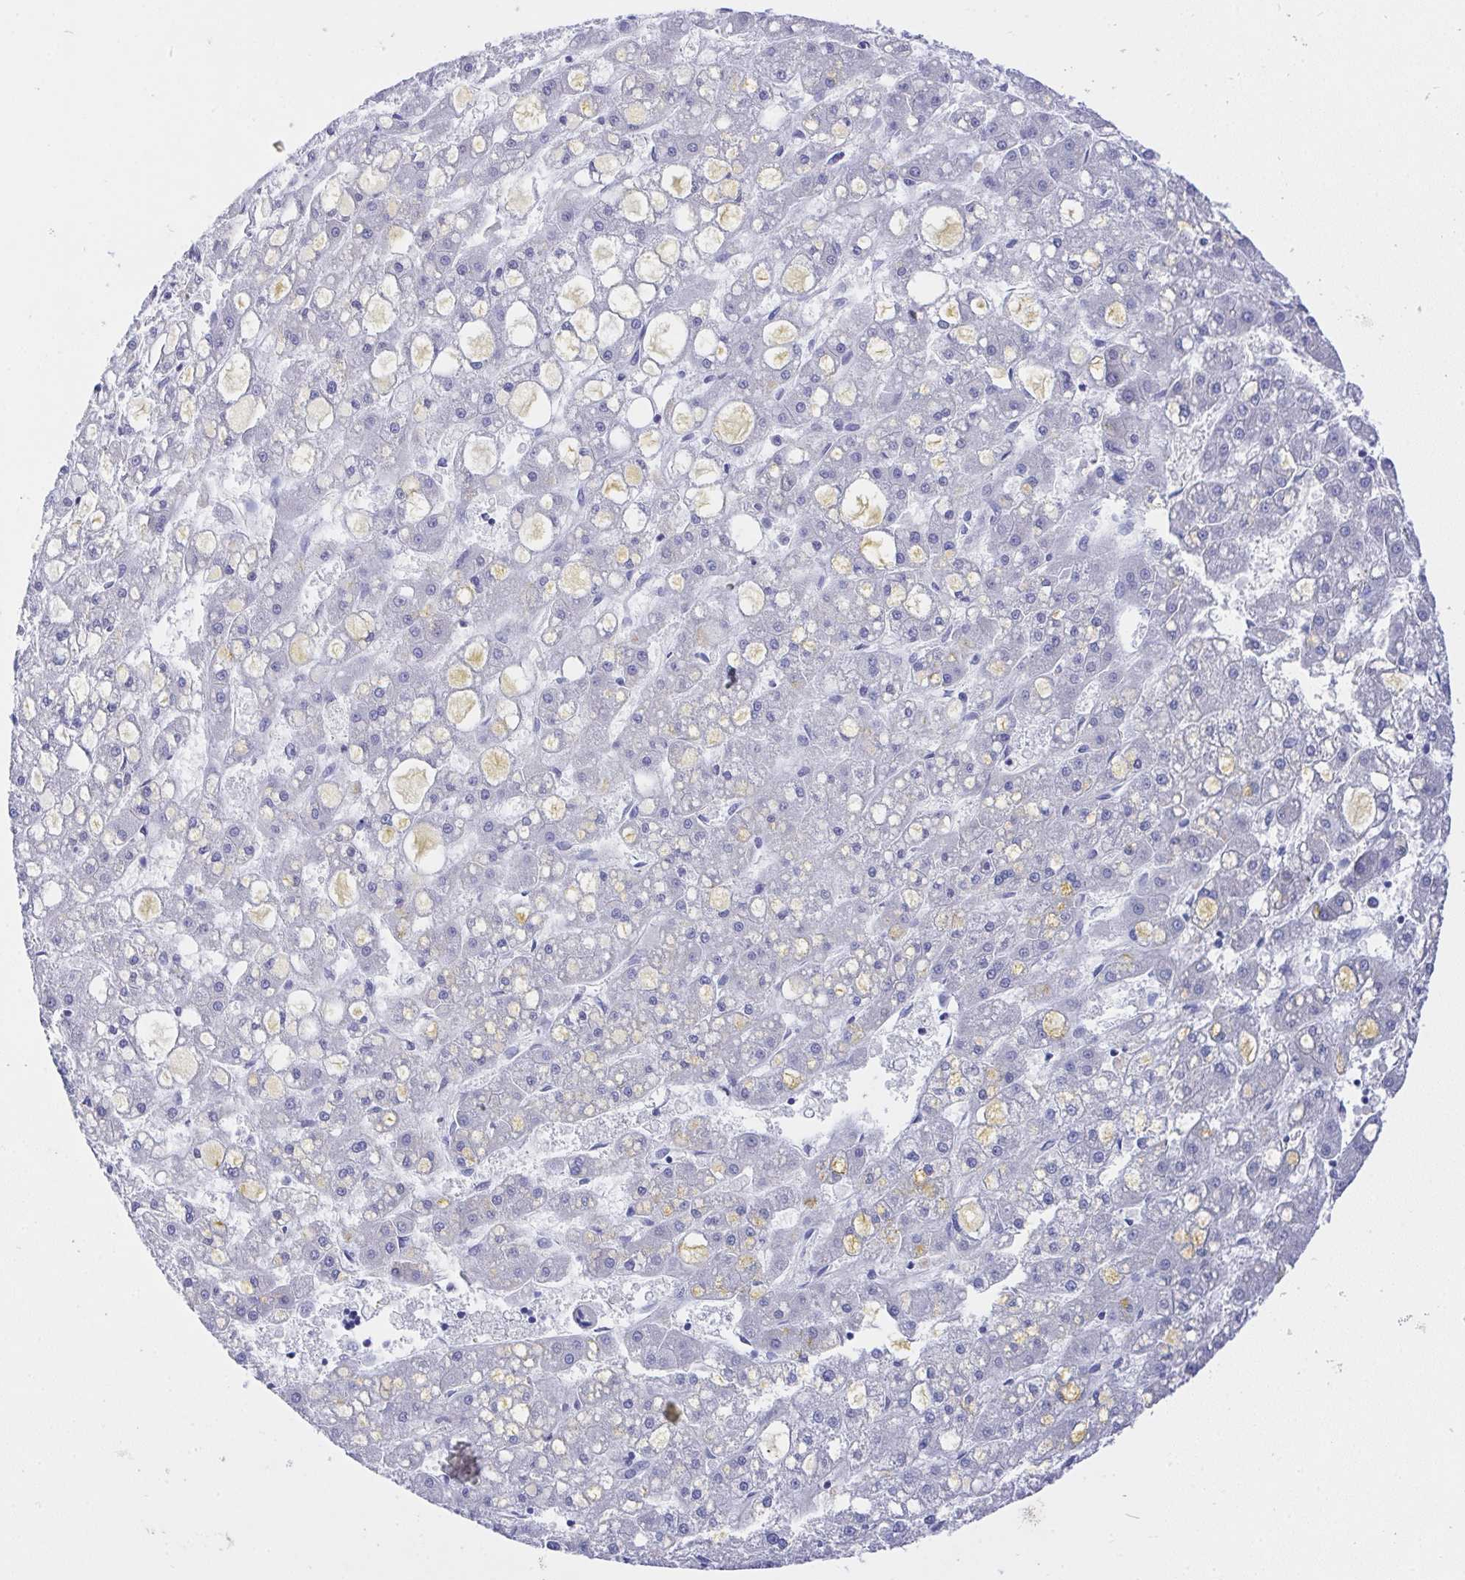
{"staining": {"intensity": "negative", "quantity": "none", "location": "none"}, "tissue": "liver cancer", "cell_type": "Tumor cells", "image_type": "cancer", "snomed": [{"axis": "morphology", "description": "Carcinoma, Hepatocellular, NOS"}, {"axis": "topography", "description": "Liver"}], "caption": "High power microscopy micrograph of an immunohistochemistry (IHC) image of liver hepatocellular carcinoma, revealing no significant staining in tumor cells.", "gene": "PRG3", "patient": {"sex": "male", "age": 67}}